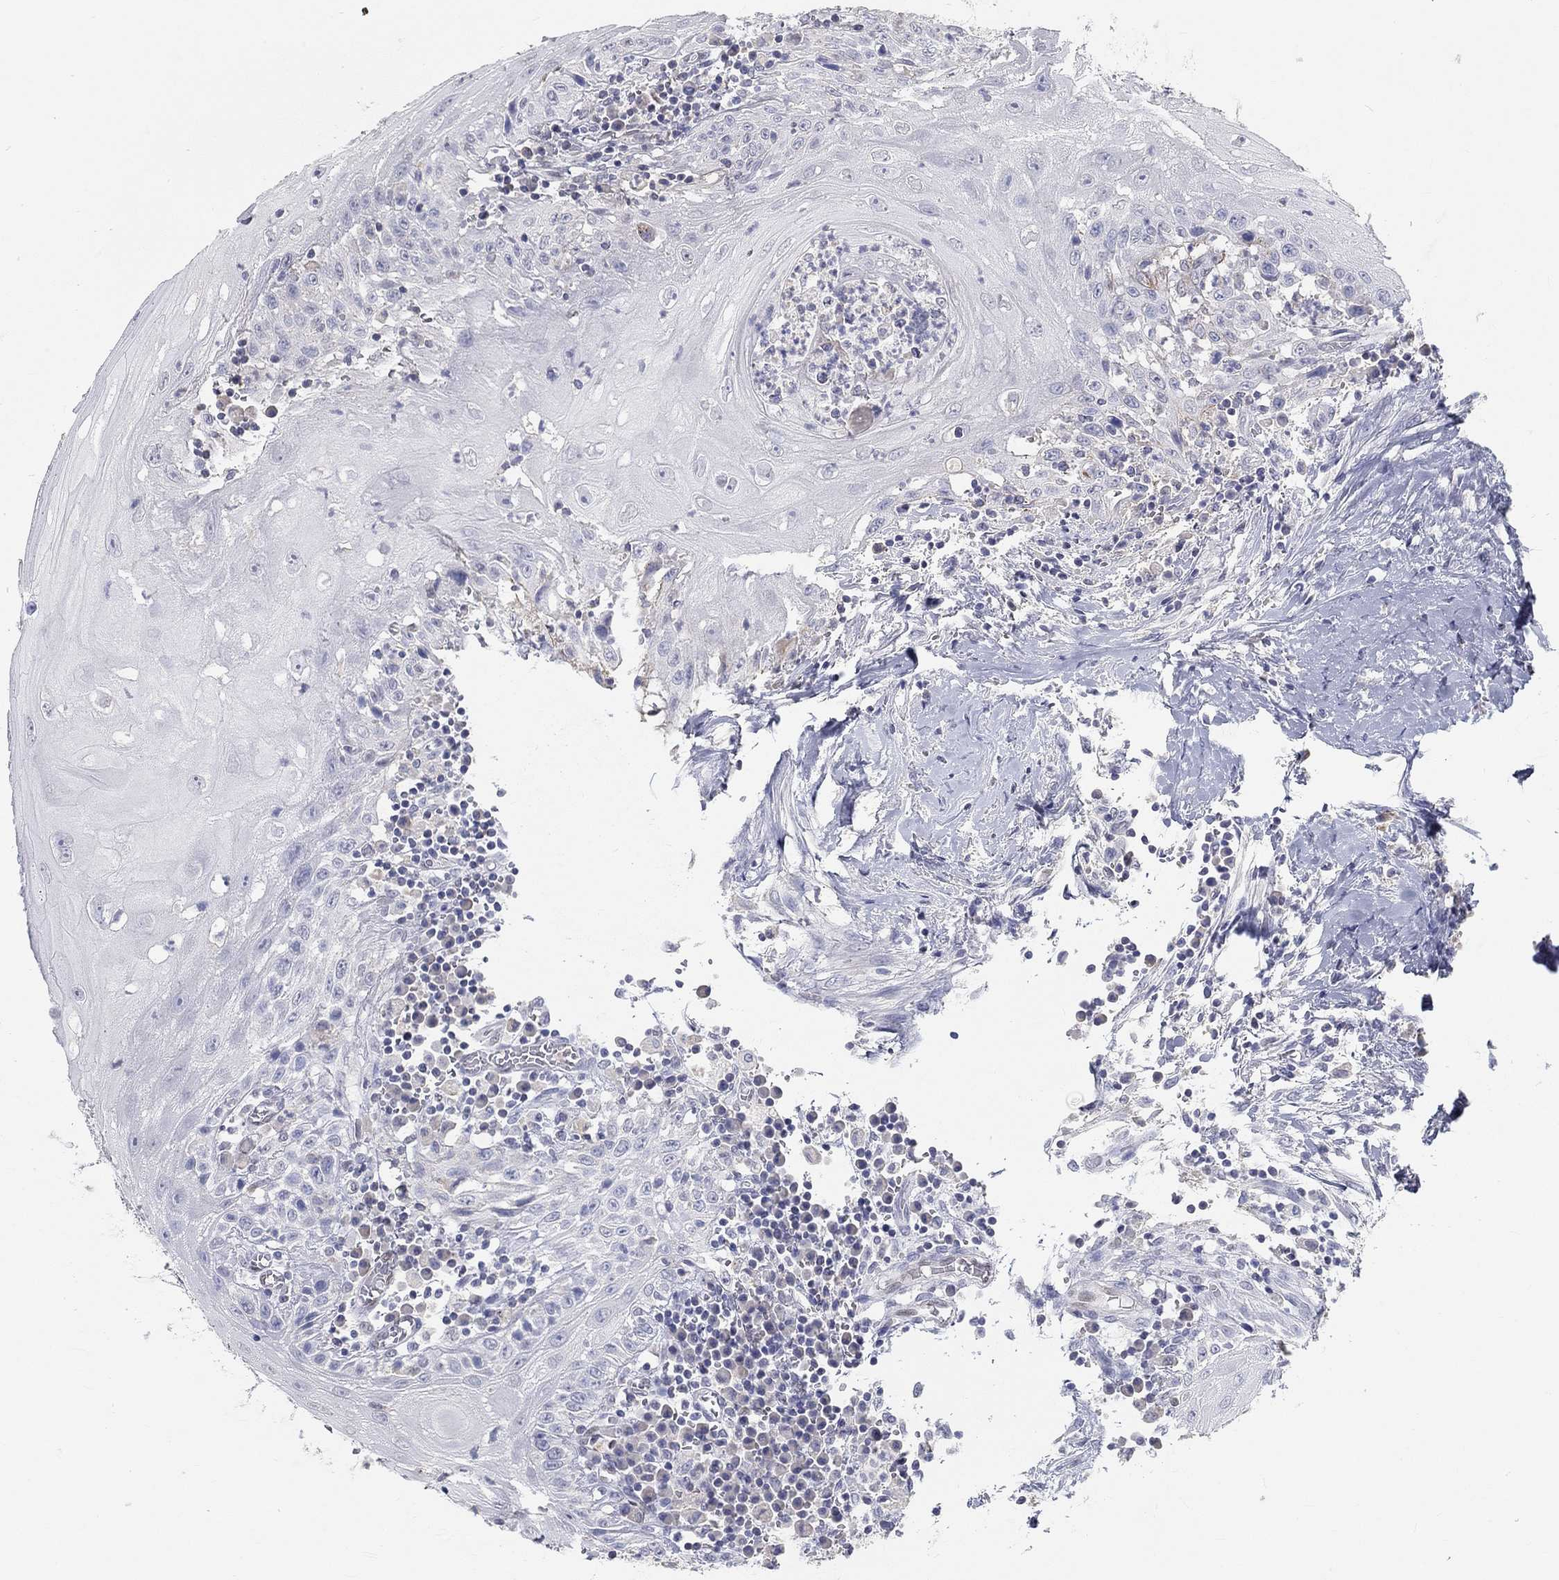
{"staining": {"intensity": "negative", "quantity": "none", "location": "none"}, "tissue": "head and neck cancer", "cell_type": "Tumor cells", "image_type": "cancer", "snomed": [{"axis": "morphology", "description": "Squamous cell carcinoma, NOS"}, {"axis": "topography", "description": "Oral tissue"}, {"axis": "topography", "description": "Head-Neck"}], "caption": "Human head and neck cancer stained for a protein using IHC exhibits no positivity in tumor cells.", "gene": "FGF2", "patient": {"sex": "male", "age": 58}}